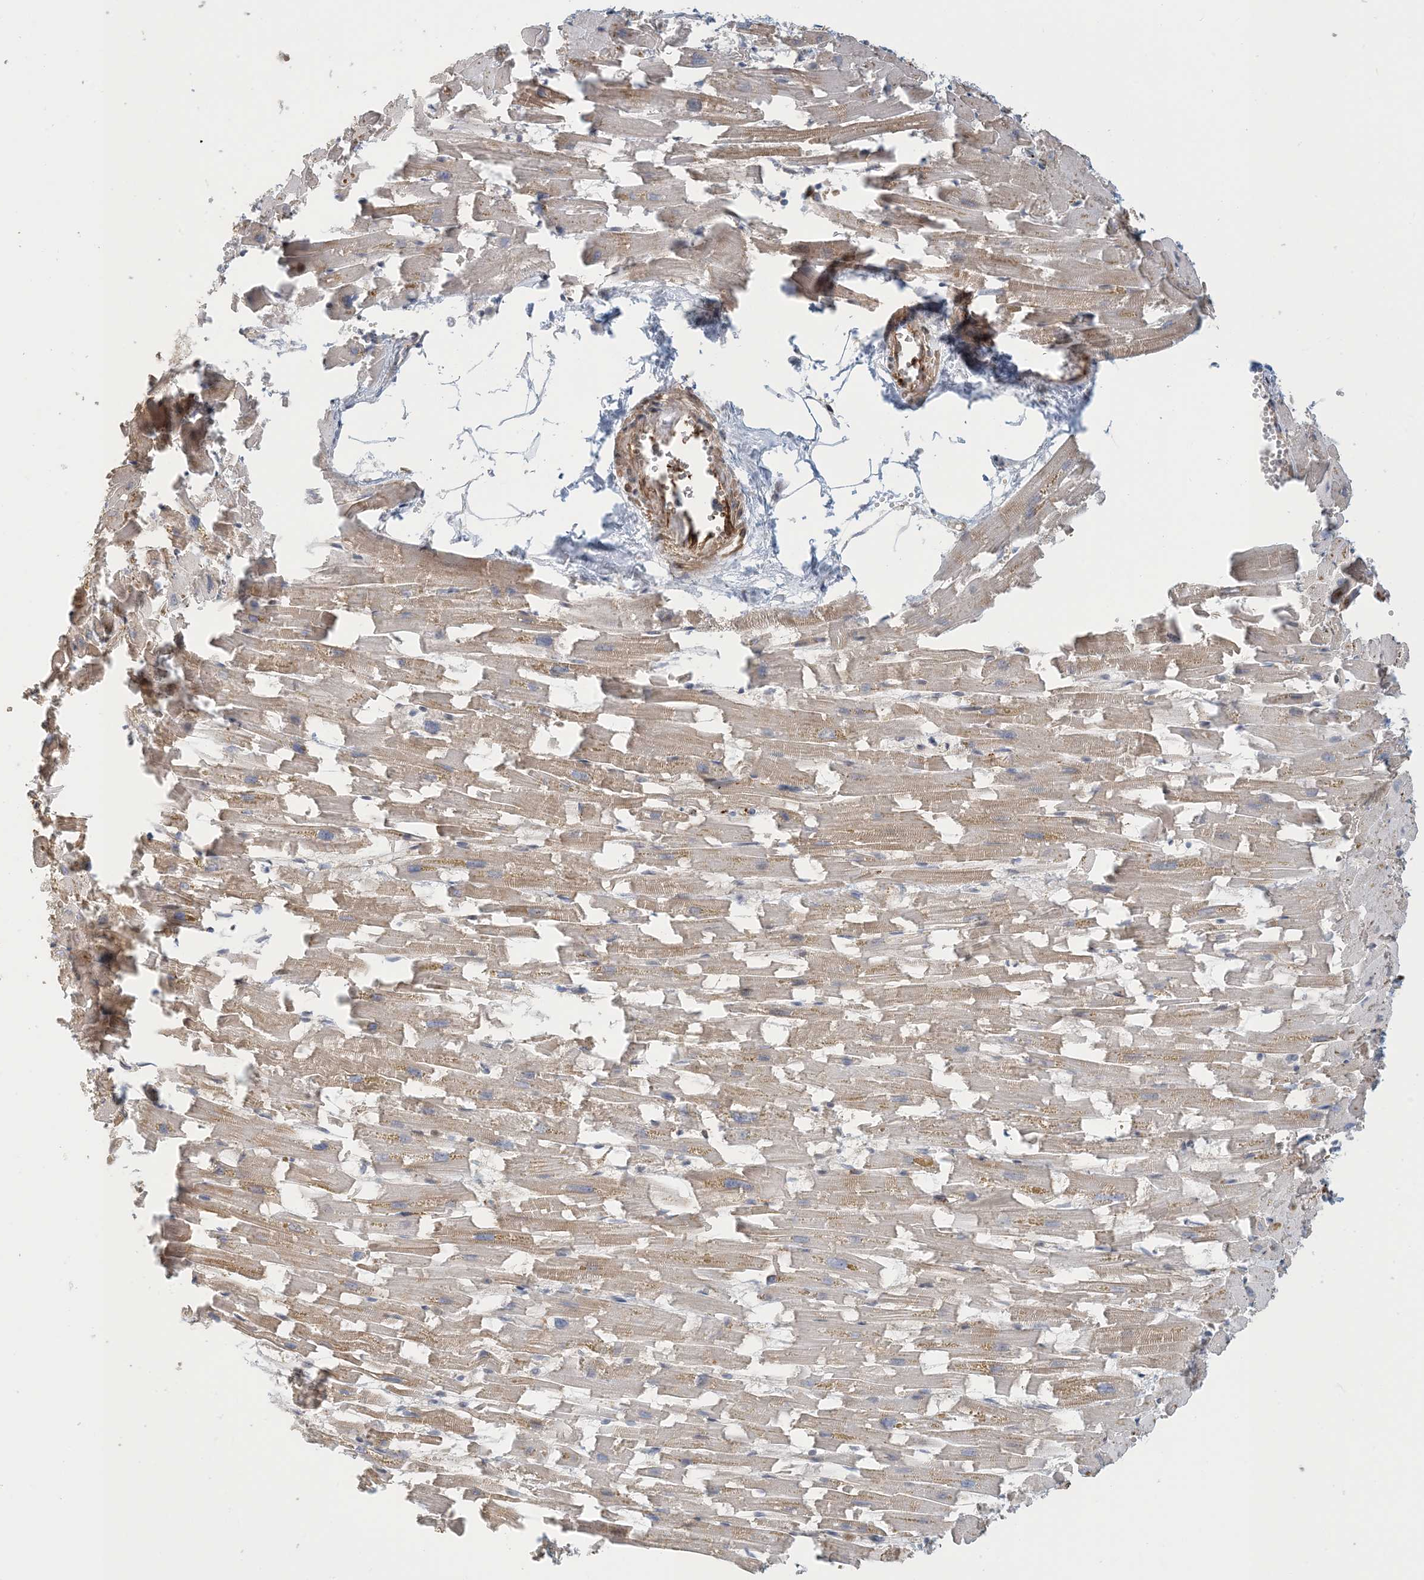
{"staining": {"intensity": "weak", "quantity": "25%-75%", "location": "cytoplasmic/membranous,nuclear"}, "tissue": "heart muscle", "cell_type": "Cardiomyocytes", "image_type": "normal", "snomed": [{"axis": "morphology", "description": "Normal tissue, NOS"}, {"axis": "topography", "description": "Heart"}], "caption": "This histopathology image exhibits IHC staining of normal heart muscle, with low weak cytoplasmic/membranous,nuclear positivity in about 25%-75% of cardiomyocytes.", "gene": "MAPKBP1", "patient": {"sex": "female", "age": 64}}